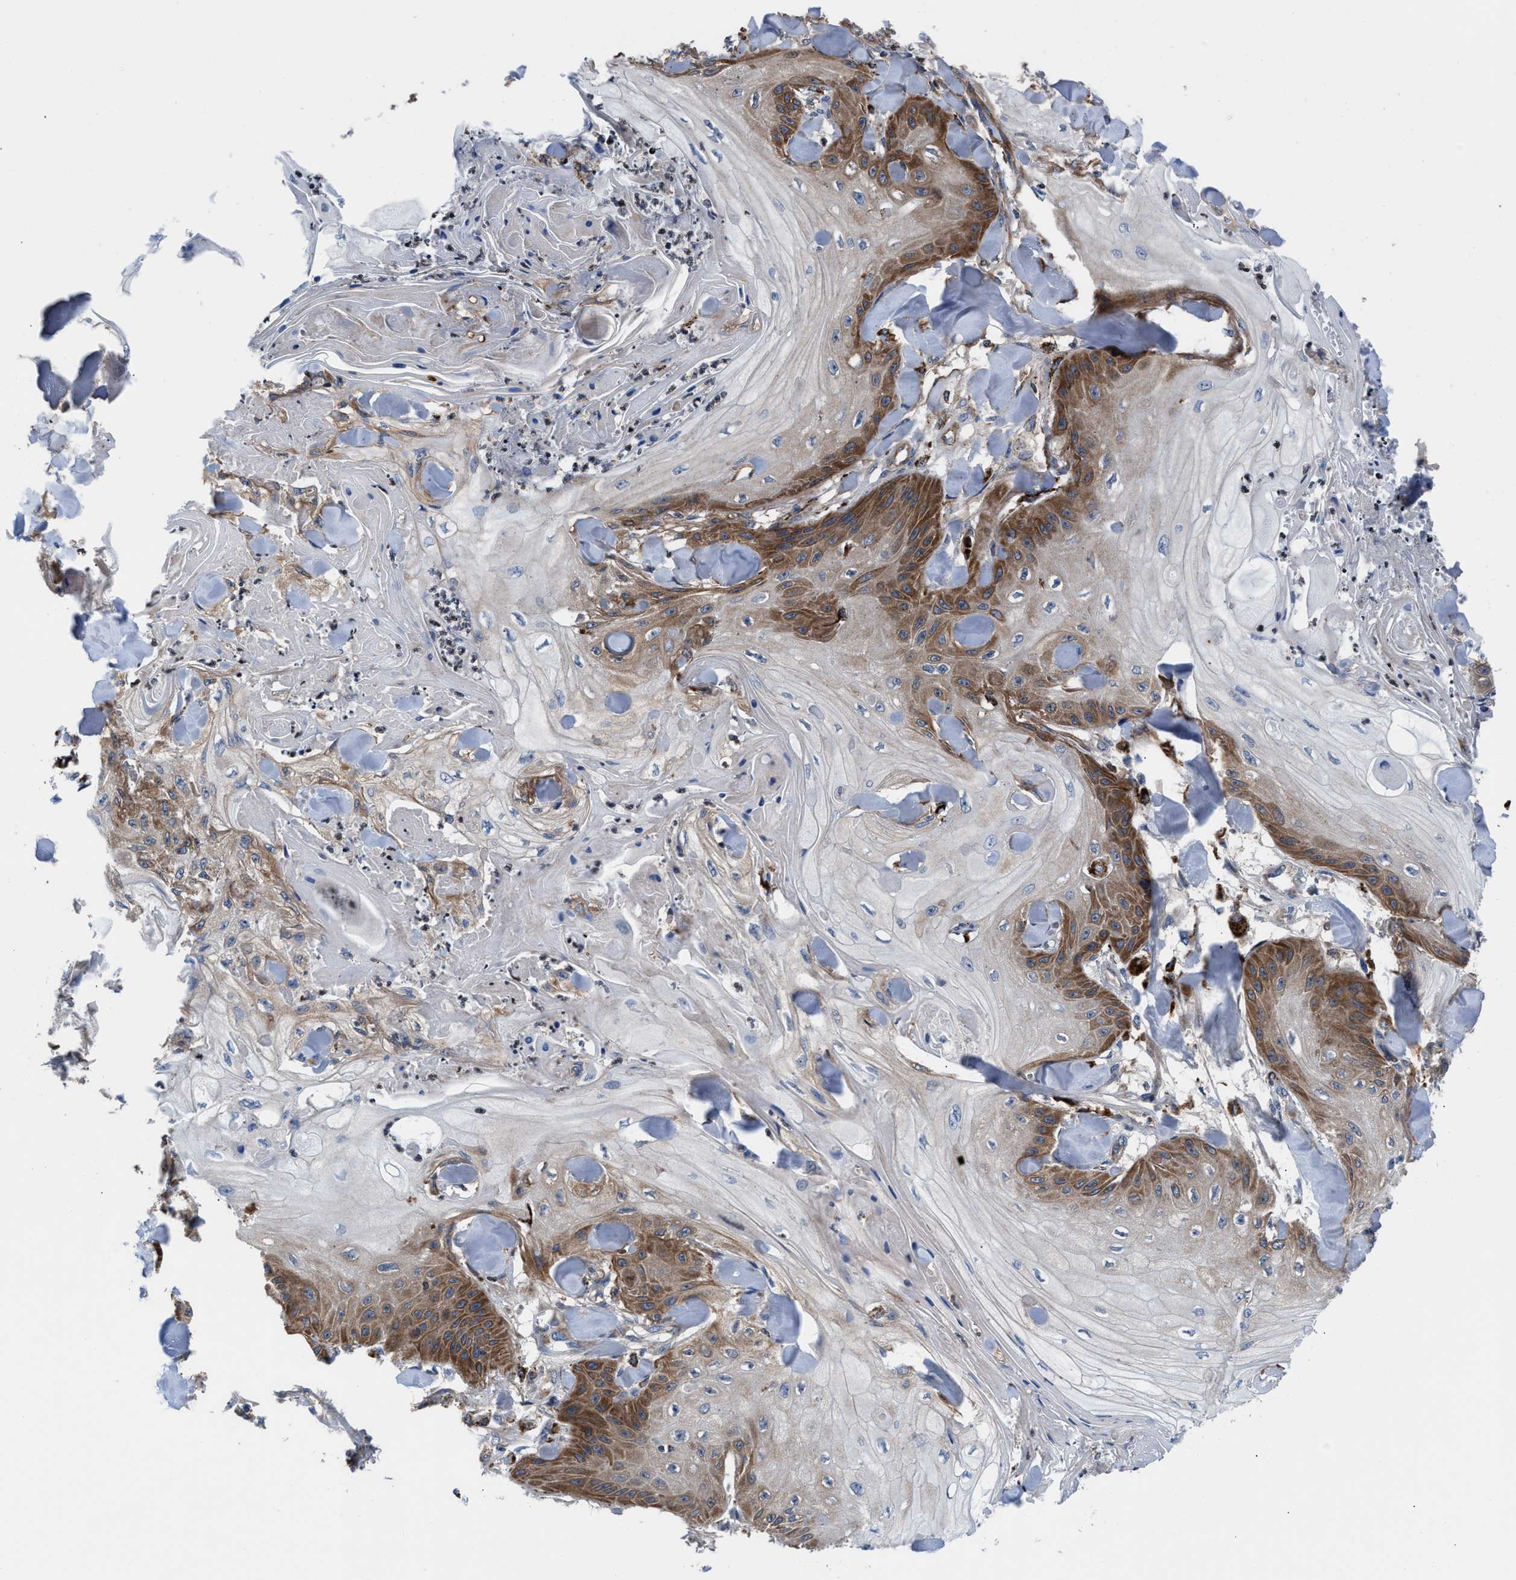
{"staining": {"intensity": "moderate", "quantity": "25%-75%", "location": "cytoplasmic/membranous"}, "tissue": "skin cancer", "cell_type": "Tumor cells", "image_type": "cancer", "snomed": [{"axis": "morphology", "description": "Squamous cell carcinoma, NOS"}, {"axis": "topography", "description": "Skin"}], "caption": "IHC (DAB) staining of skin cancer (squamous cell carcinoma) reveals moderate cytoplasmic/membranous protein expression in about 25%-75% of tumor cells.", "gene": "PRR15L", "patient": {"sex": "male", "age": 74}}